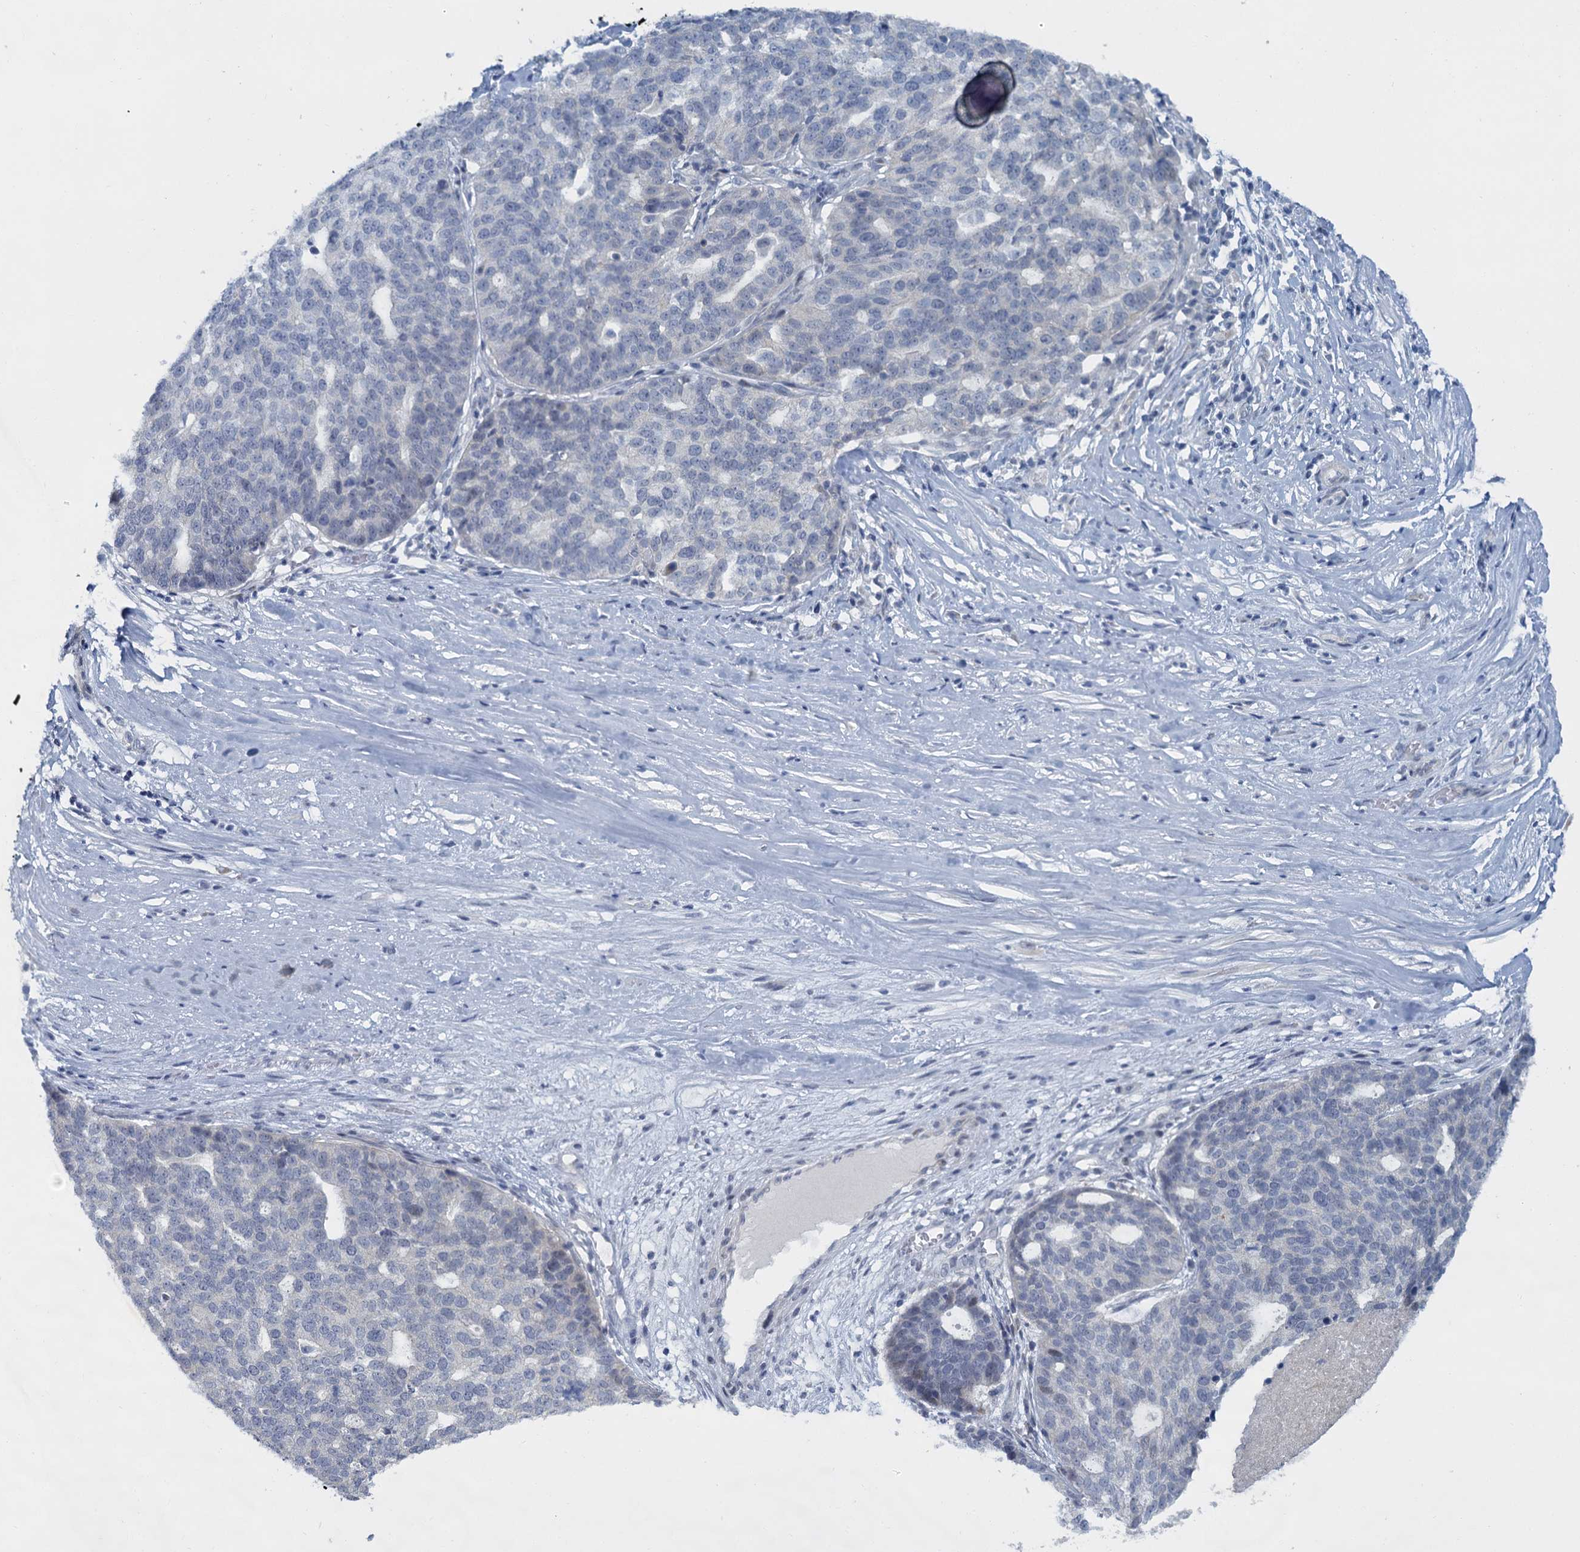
{"staining": {"intensity": "negative", "quantity": "none", "location": "none"}, "tissue": "ovarian cancer", "cell_type": "Tumor cells", "image_type": "cancer", "snomed": [{"axis": "morphology", "description": "Cystadenocarcinoma, serous, NOS"}, {"axis": "topography", "description": "Ovary"}], "caption": "IHC of ovarian serous cystadenocarcinoma shows no positivity in tumor cells.", "gene": "ACRBP", "patient": {"sex": "female", "age": 59}}